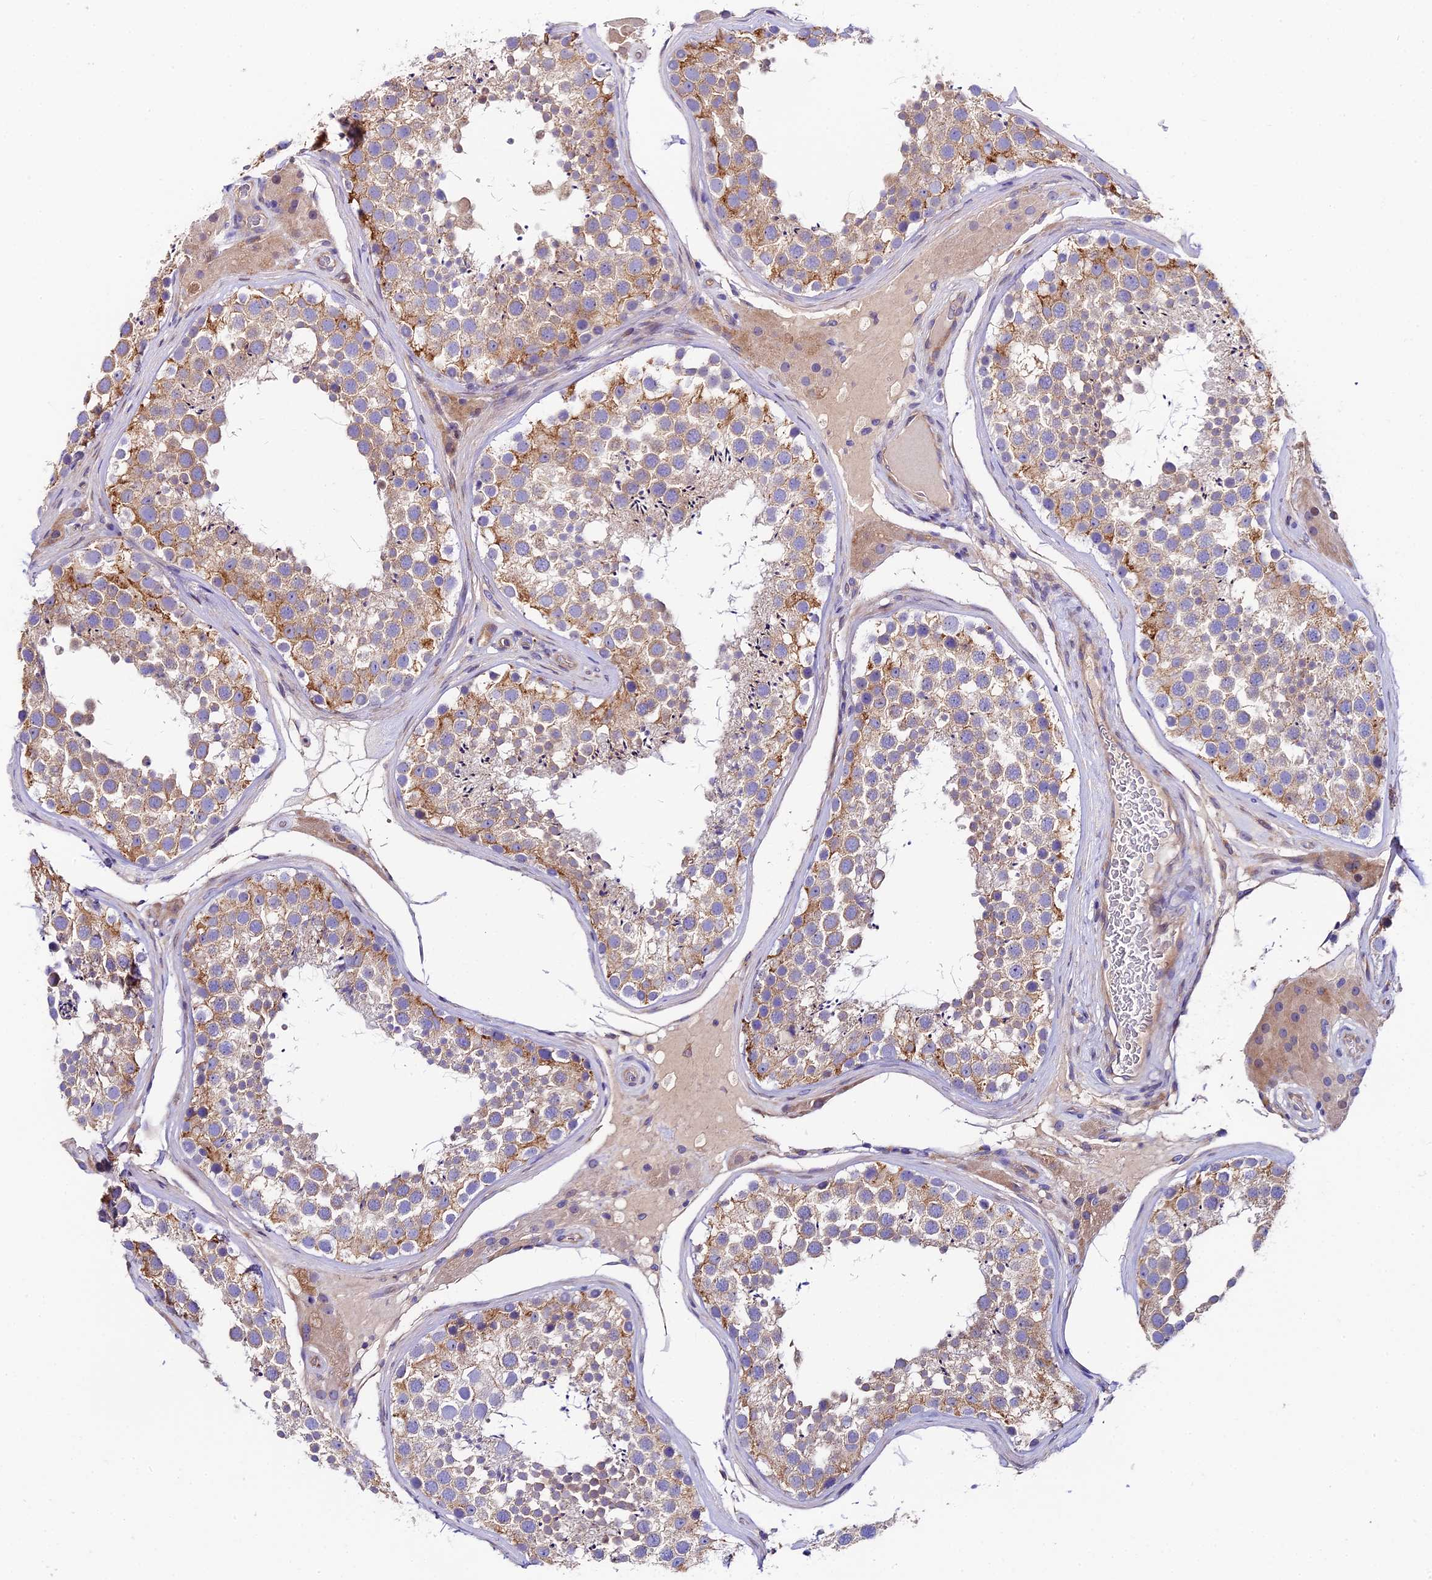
{"staining": {"intensity": "moderate", "quantity": "25%-75%", "location": "cytoplasmic/membranous"}, "tissue": "testis", "cell_type": "Cells in seminiferous ducts", "image_type": "normal", "snomed": [{"axis": "morphology", "description": "Normal tissue, NOS"}, {"axis": "topography", "description": "Testis"}], "caption": "A medium amount of moderate cytoplasmic/membranous expression is identified in approximately 25%-75% of cells in seminiferous ducts in normal testis.", "gene": "PIGU", "patient": {"sex": "male", "age": 46}}